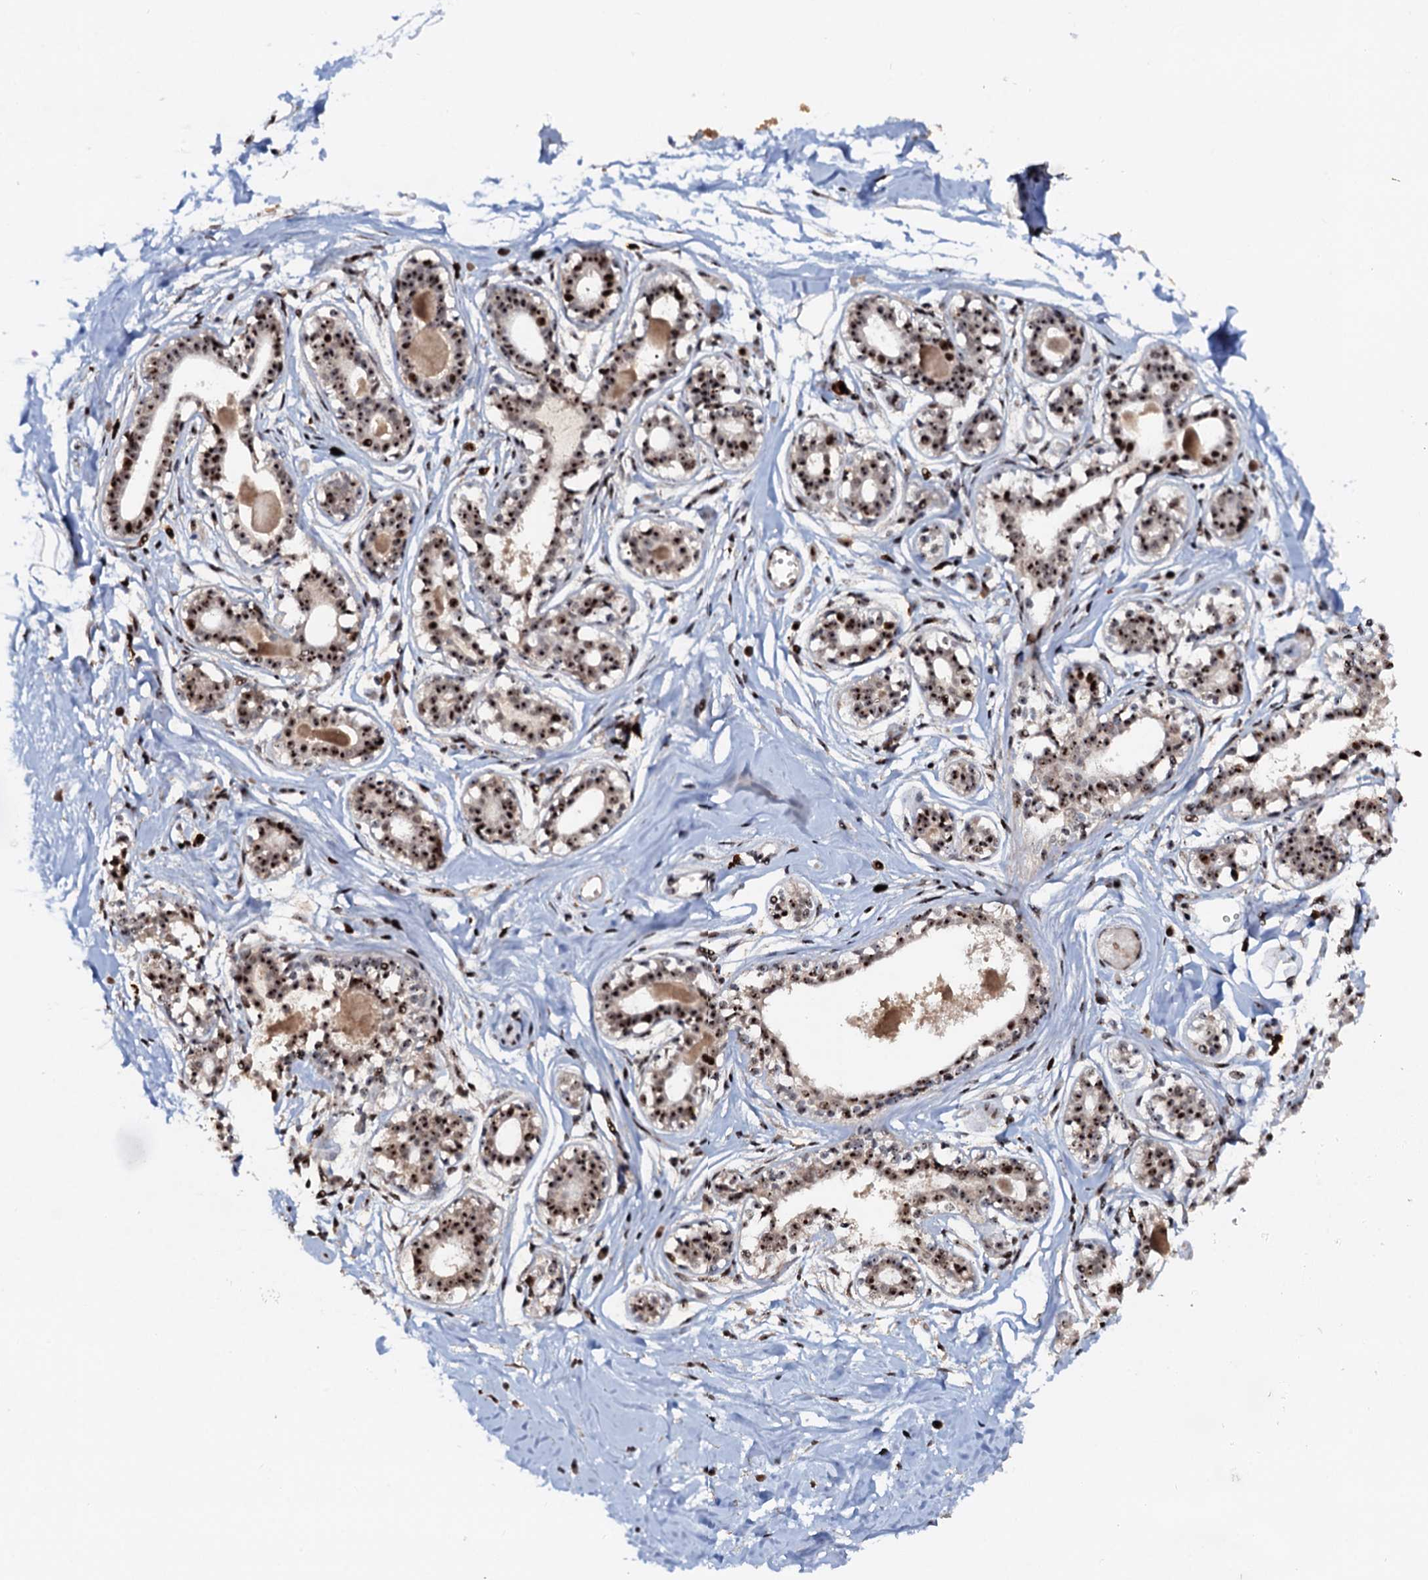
{"staining": {"intensity": "moderate", "quantity": "25%-75%", "location": "nuclear"}, "tissue": "breast", "cell_type": "Adipocytes", "image_type": "normal", "snomed": [{"axis": "morphology", "description": "Normal tissue, NOS"}, {"axis": "topography", "description": "Breast"}], "caption": "Immunohistochemistry (IHC) photomicrograph of benign human breast stained for a protein (brown), which demonstrates medium levels of moderate nuclear staining in approximately 25%-75% of adipocytes.", "gene": "NEUROG3", "patient": {"sex": "female", "age": 45}}